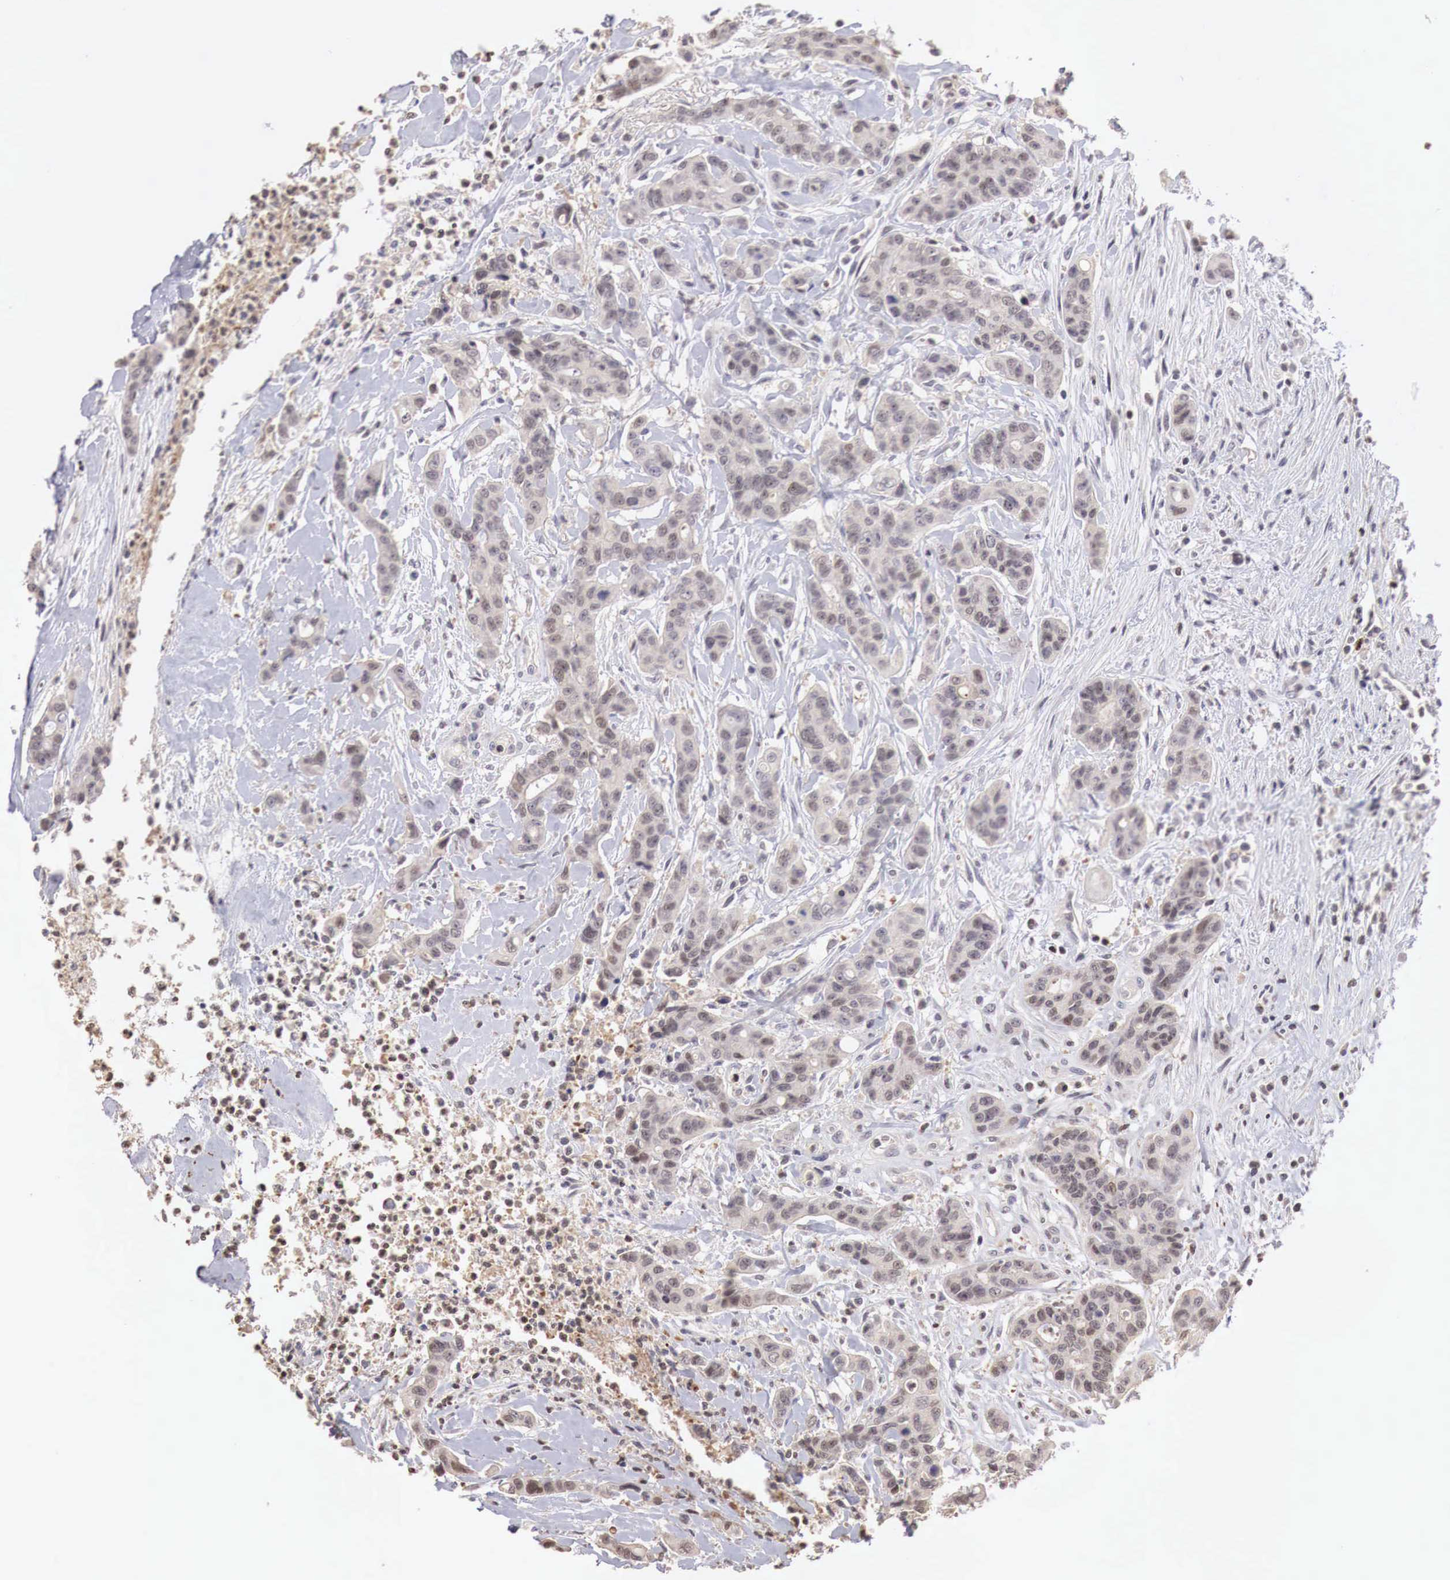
{"staining": {"intensity": "weak", "quantity": ">75%", "location": "cytoplasmic/membranous"}, "tissue": "colorectal cancer", "cell_type": "Tumor cells", "image_type": "cancer", "snomed": [{"axis": "morphology", "description": "Adenocarcinoma, NOS"}, {"axis": "topography", "description": "Colon"}], "caption": "Immunohistochemistry (IHC) of human adenocarcinoma (colorectal) shows low levels of weak cytoplasmic/membranous staining in about >75% of tumor cells.", "gene": "TBC1D9", "patient": {"sex": "female", "age": 70}}